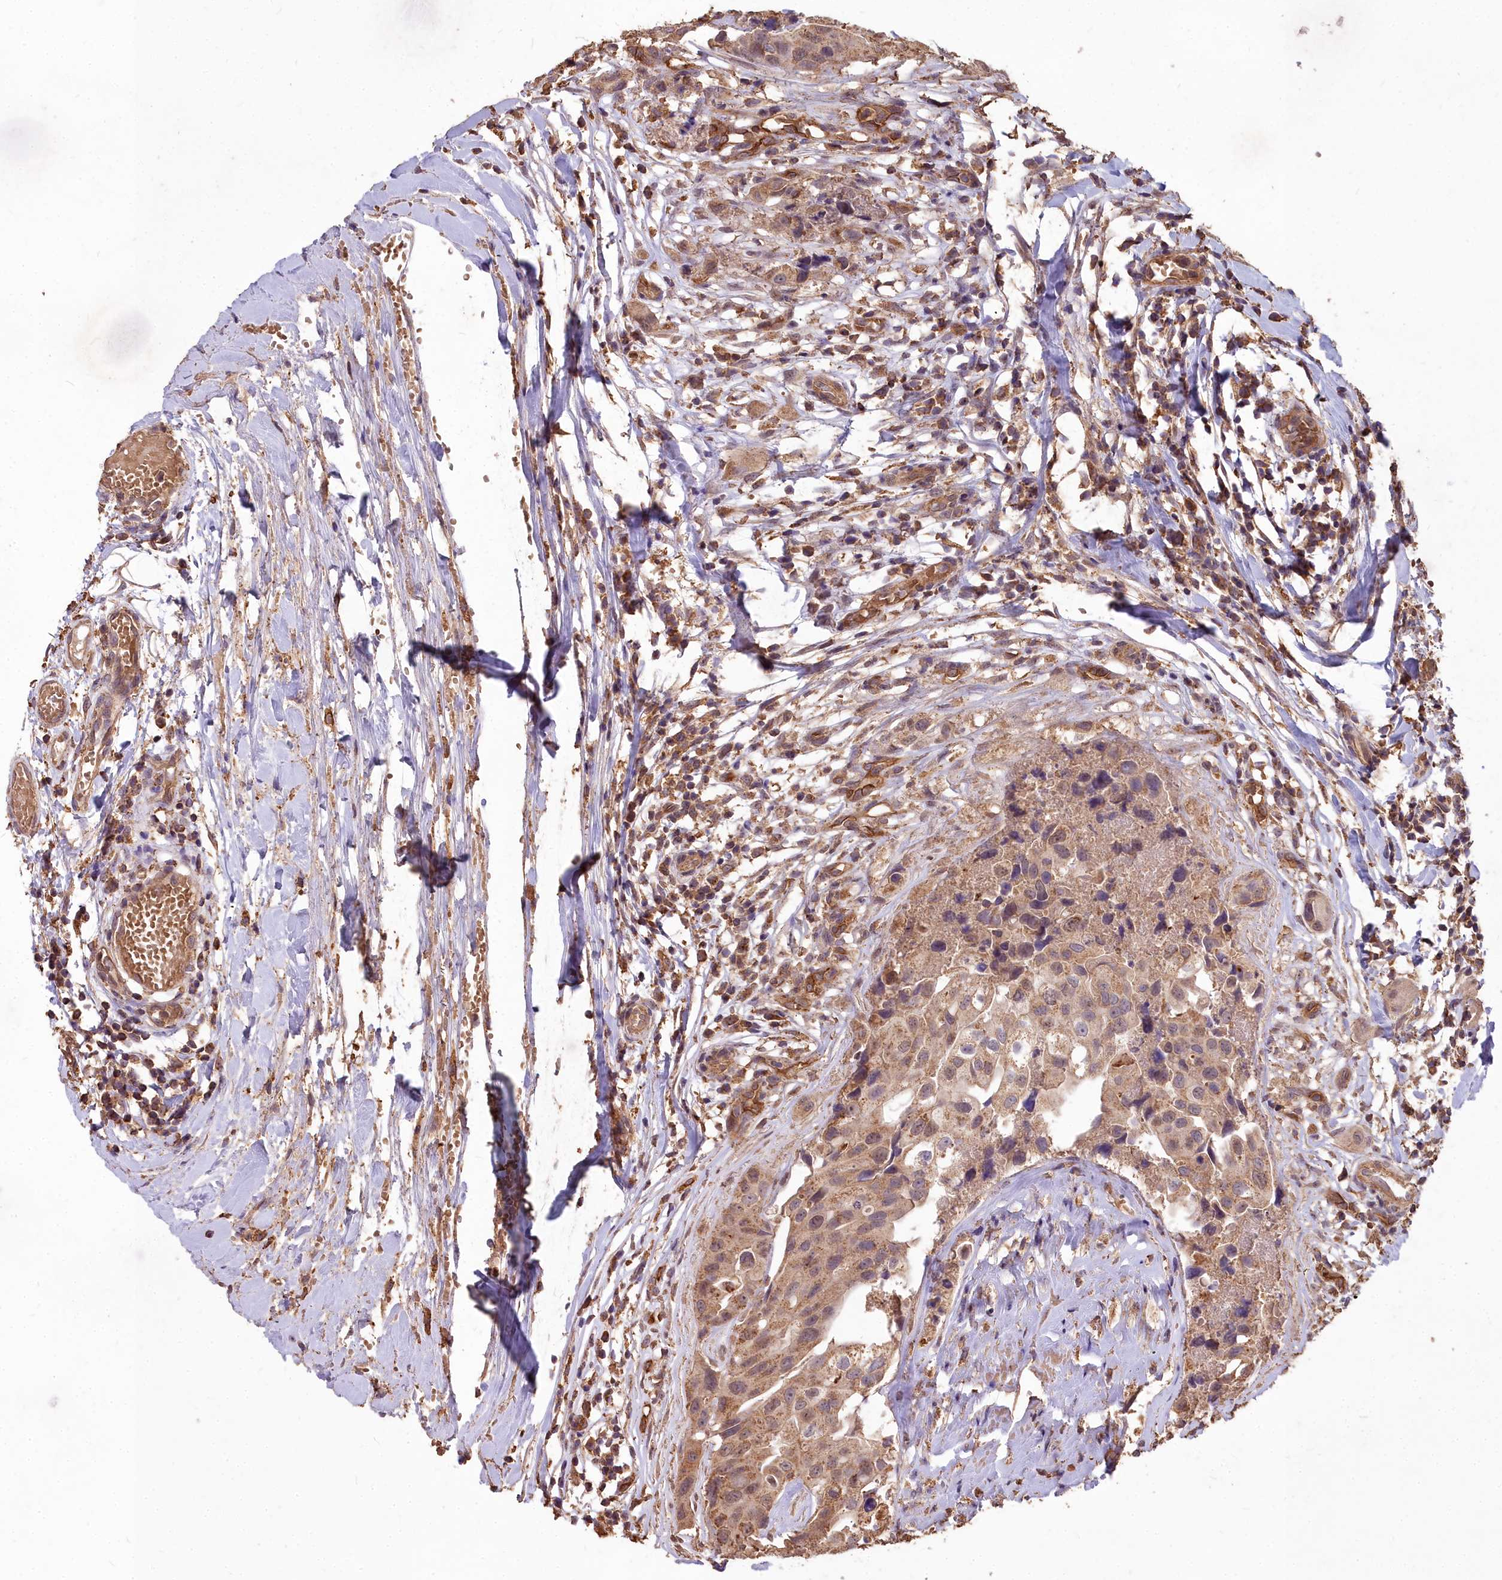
{"staining": {"intensity": "moderate", "quantity": ">75%", "location": "cytoplasmic/membranous"}, "tissue": "head and neck cancer", "cell_type": "Tumor cells", "image_type": "cancer", "snomed": [{"axis": "morphology", "description": "Adenocarcinoma, NOS"}, {"axis": "morphology", "description": "Adenocarcinoma, metastatic, NOS"}, {"axis": "topography", "description": "Head-Neck"}], "caption": "Metastatic adenocarcinoma (head and neck) stained with immunohistochemistry shows moderate cytoplasmic/membranous staining in about >75% of tumor cells.", "gene": "CEMIP2", "patient": {"sex": "male", "age": 75}}